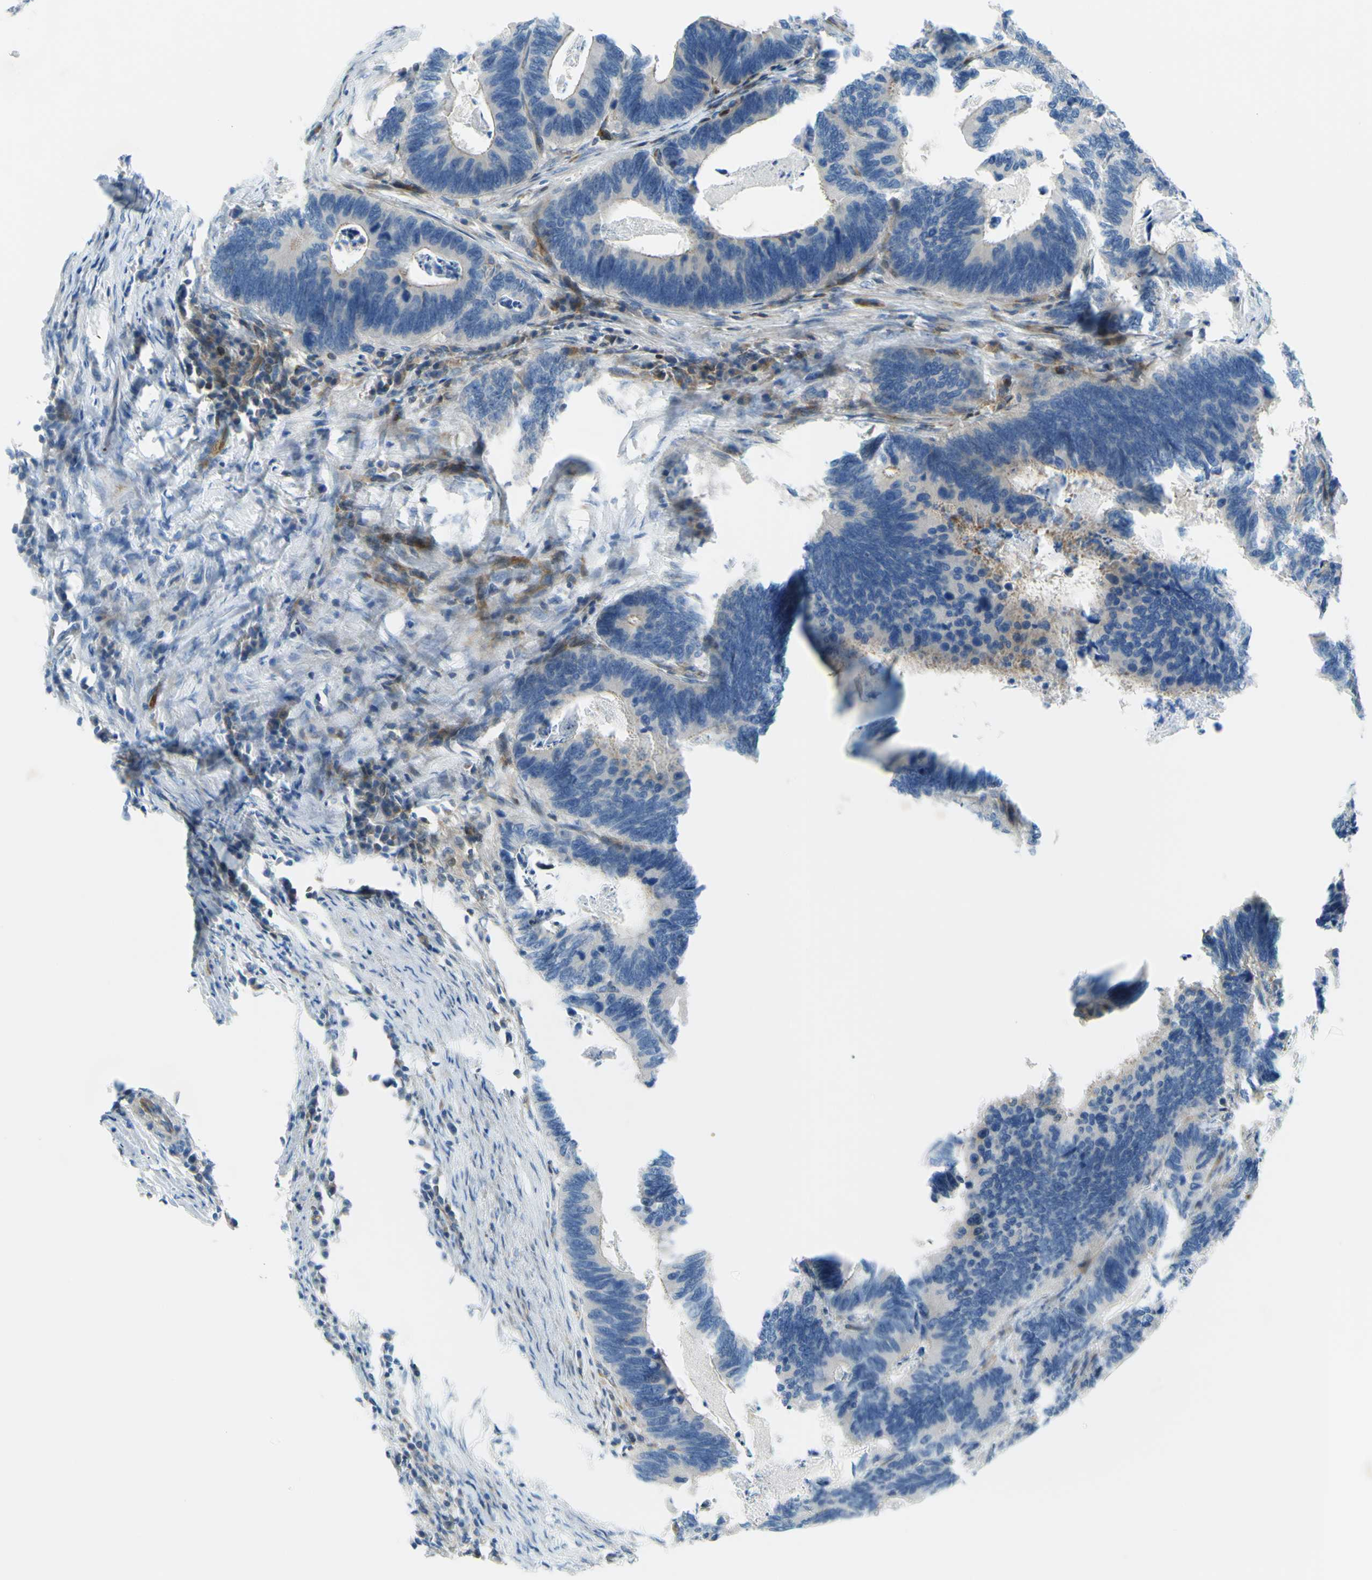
{"staining": {"intensity": "moderate", "quantity": "<25%", "location": "cytoplasmic/membranous"}, "tissue": "colorectal cancer", "cell_type": "Tumor cells", "image_type": "cancer", "snomed": [{"axis": "morphology", "description": "Adenocarcinoma, NOS"}, {"axis": "topography", "description": "Colon"}], "caption": "Protein staining of colorectal adenocarcinoma tissue demonstrates moderate cytoplasmic/membranous expression in about <25% of tumor cells.", "gene": "PAK2", "patient": {"sex": "male", "age": 72}}